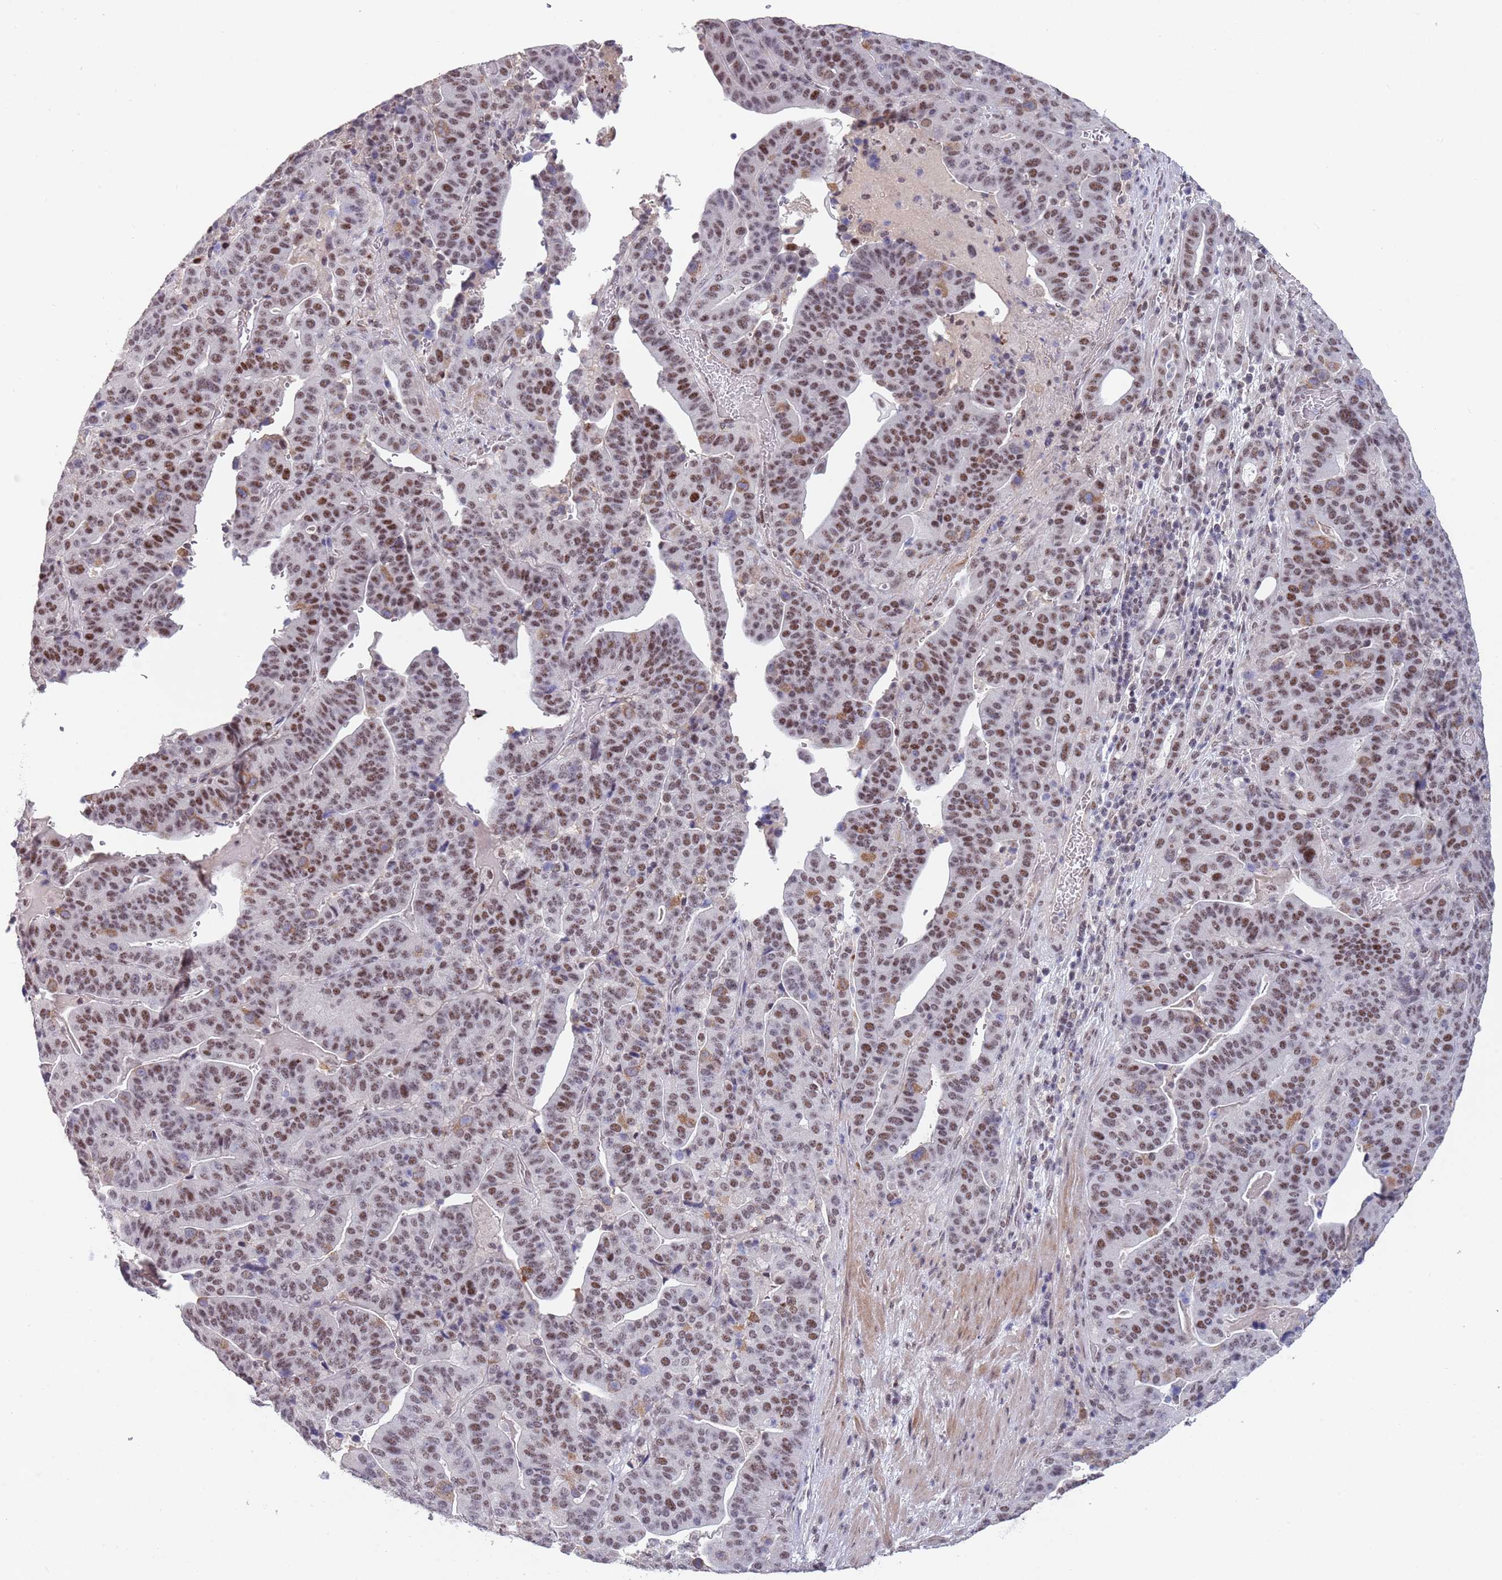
{"staining": {"intensity": "moderate", "quantity": ">75%", "location": "nuclear"}, "tissue": "stomach cancer", "cell_type": "Tumor cells", "image_type": "cancer", "snomed": [{"axis": "morphology", "description": "Adenocarcinoma, NOS"}, {"axis": "topography", "description": "Stomach"}], "caption": "Stomach cancer stained with a brown dye exhibits moderate nuclear positive expression in approximately >75% of tumor cells.", "gene": "CIZ1", "patient": {"sex": "male", "age": 48}}